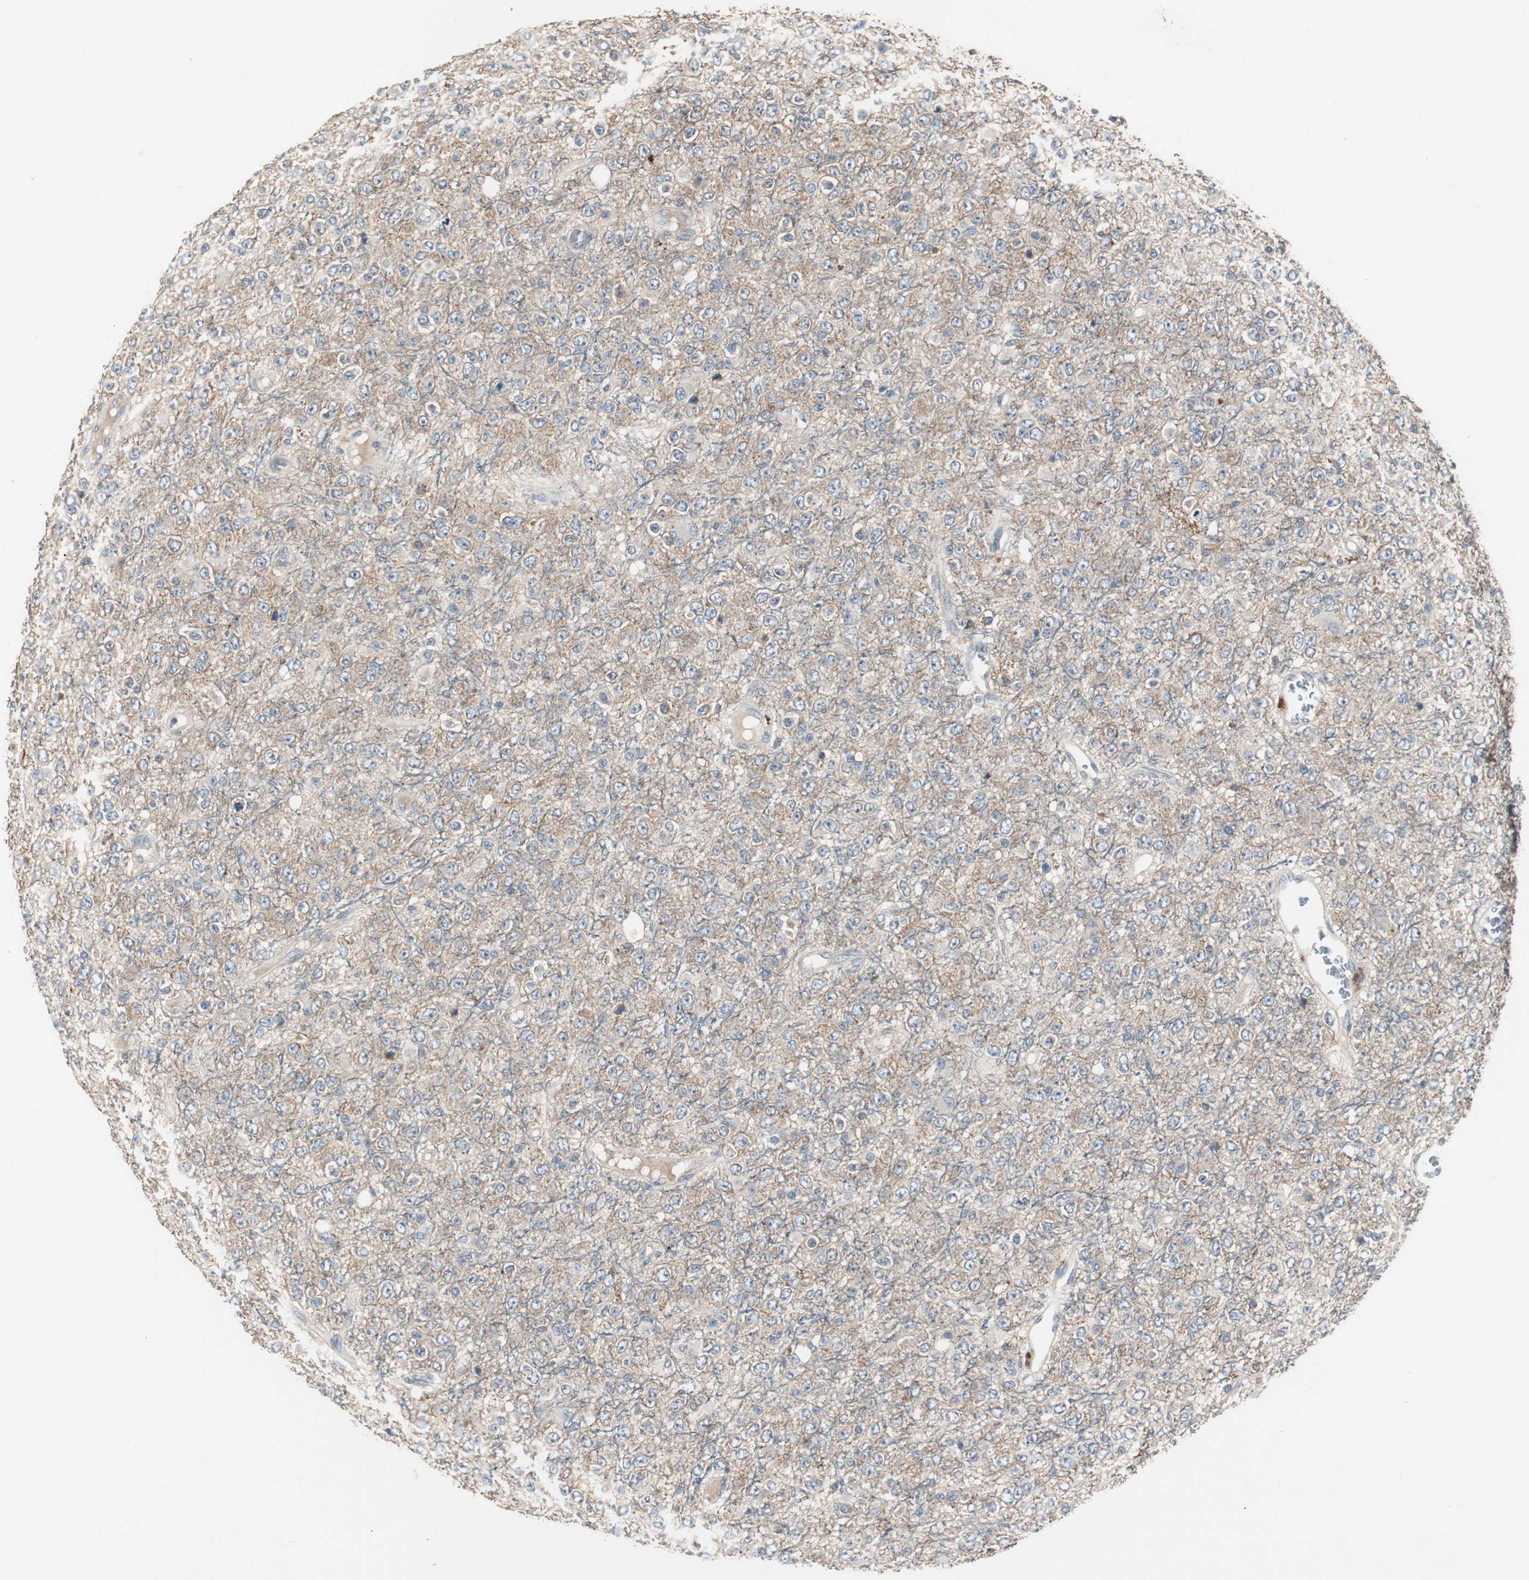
{"staining": {"intensity": "weak", "quantity": "<25%", "location": "cytoplasmic/membranous"}, "tissue": "glioma", "cell_type": "Tumor cells", "image_type": "cancer", "snomed": [{"axis": "morphology", "description": "Glioma, malignant, High grade"}, {"axis": "topography", "description": "pancreas cauda"}], "caption": "Tumor cells show no significant protein staining in glioma.", "gene": "PTPRN2", "patient": {"sex": "male", "age": 60}}